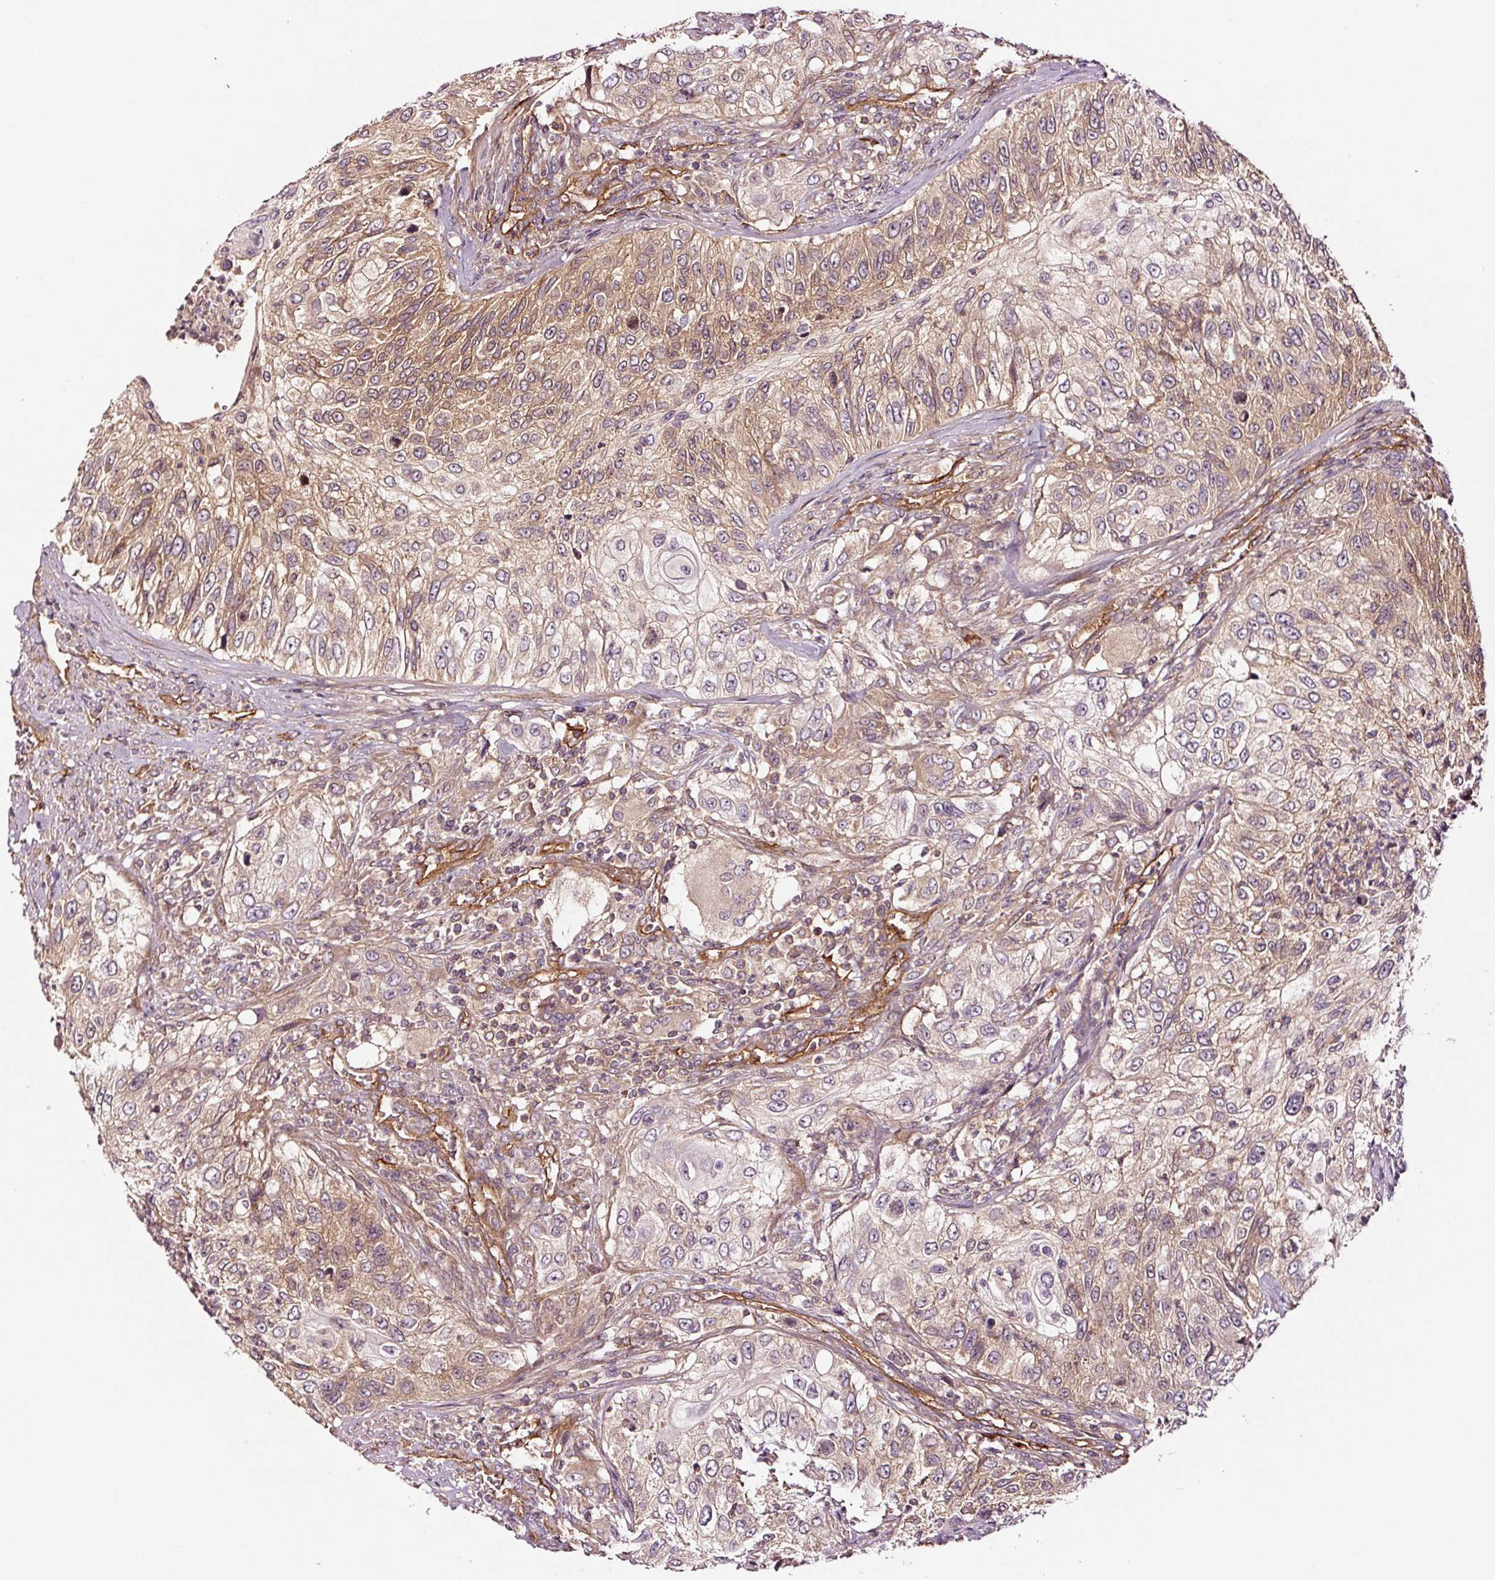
{"staining": {"intensity": "moderate", "quantity": "25%-75%", "location": "cytoplasmic/membranous"}, "tissue": "urothelial cancer", "cell_type": "Tumor cells", "image_type": "cancer", "snomed": [{"axis": "morphology", "description": "Urothelial carcinoma, High grade"}, {"axis": "topography", "description": "Urinary bladder"}], "caption": "A medium amount of moderate cytoplasmic/membranous staining is appreciated in about 25%-75% of tumor cells in urothelial cancer tissue. (Stains: DAB in brown, nuclei in blue, Microscopy: brightfield microscopy at high magnification).", "gene": "METAP1", "patient": {"sex": "female", "age": 60}}